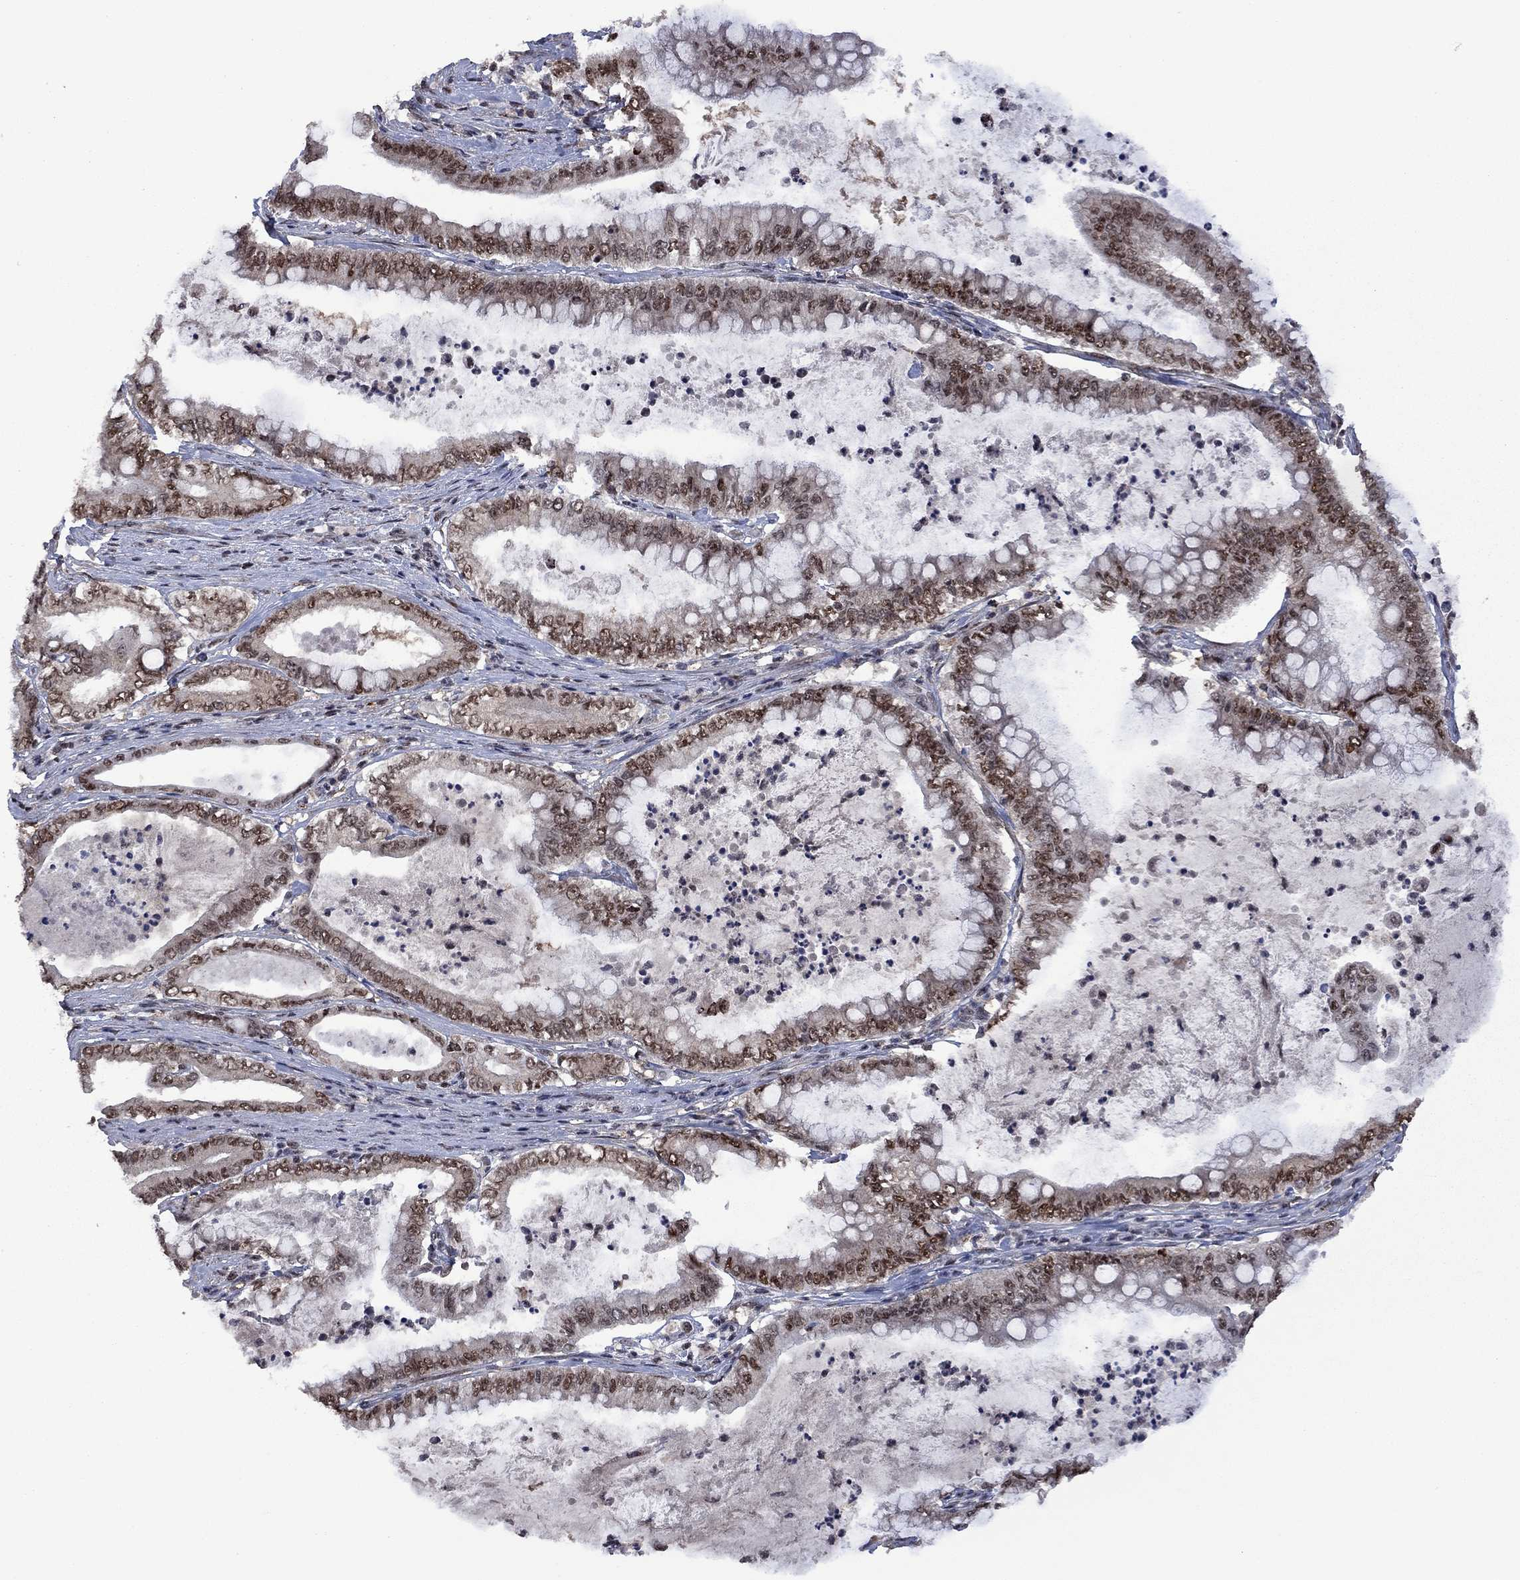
{"staining": {"intensity": "moderate", "quantity": ">75%", "location": "nuclear"}, "tissue": "pancreatic cancer", "cell_type": "Tumor cells", "image_type": "cancer", "snomed": [{"axis": "morphology", "description": "Adenocarcinoma, NOS"}, {"axis": "topography", "description": "Pancreas"}], "caption": "This image displays pancreatic cancer (adenocarcinoma) stained with IHC to label a protein in brown. The nuclear of tumor cells show moderate positivity for the protein. Nuclei are counter-stained blue.", "gene": "FBL", "patient": {"sex": "male", "age": 71}}